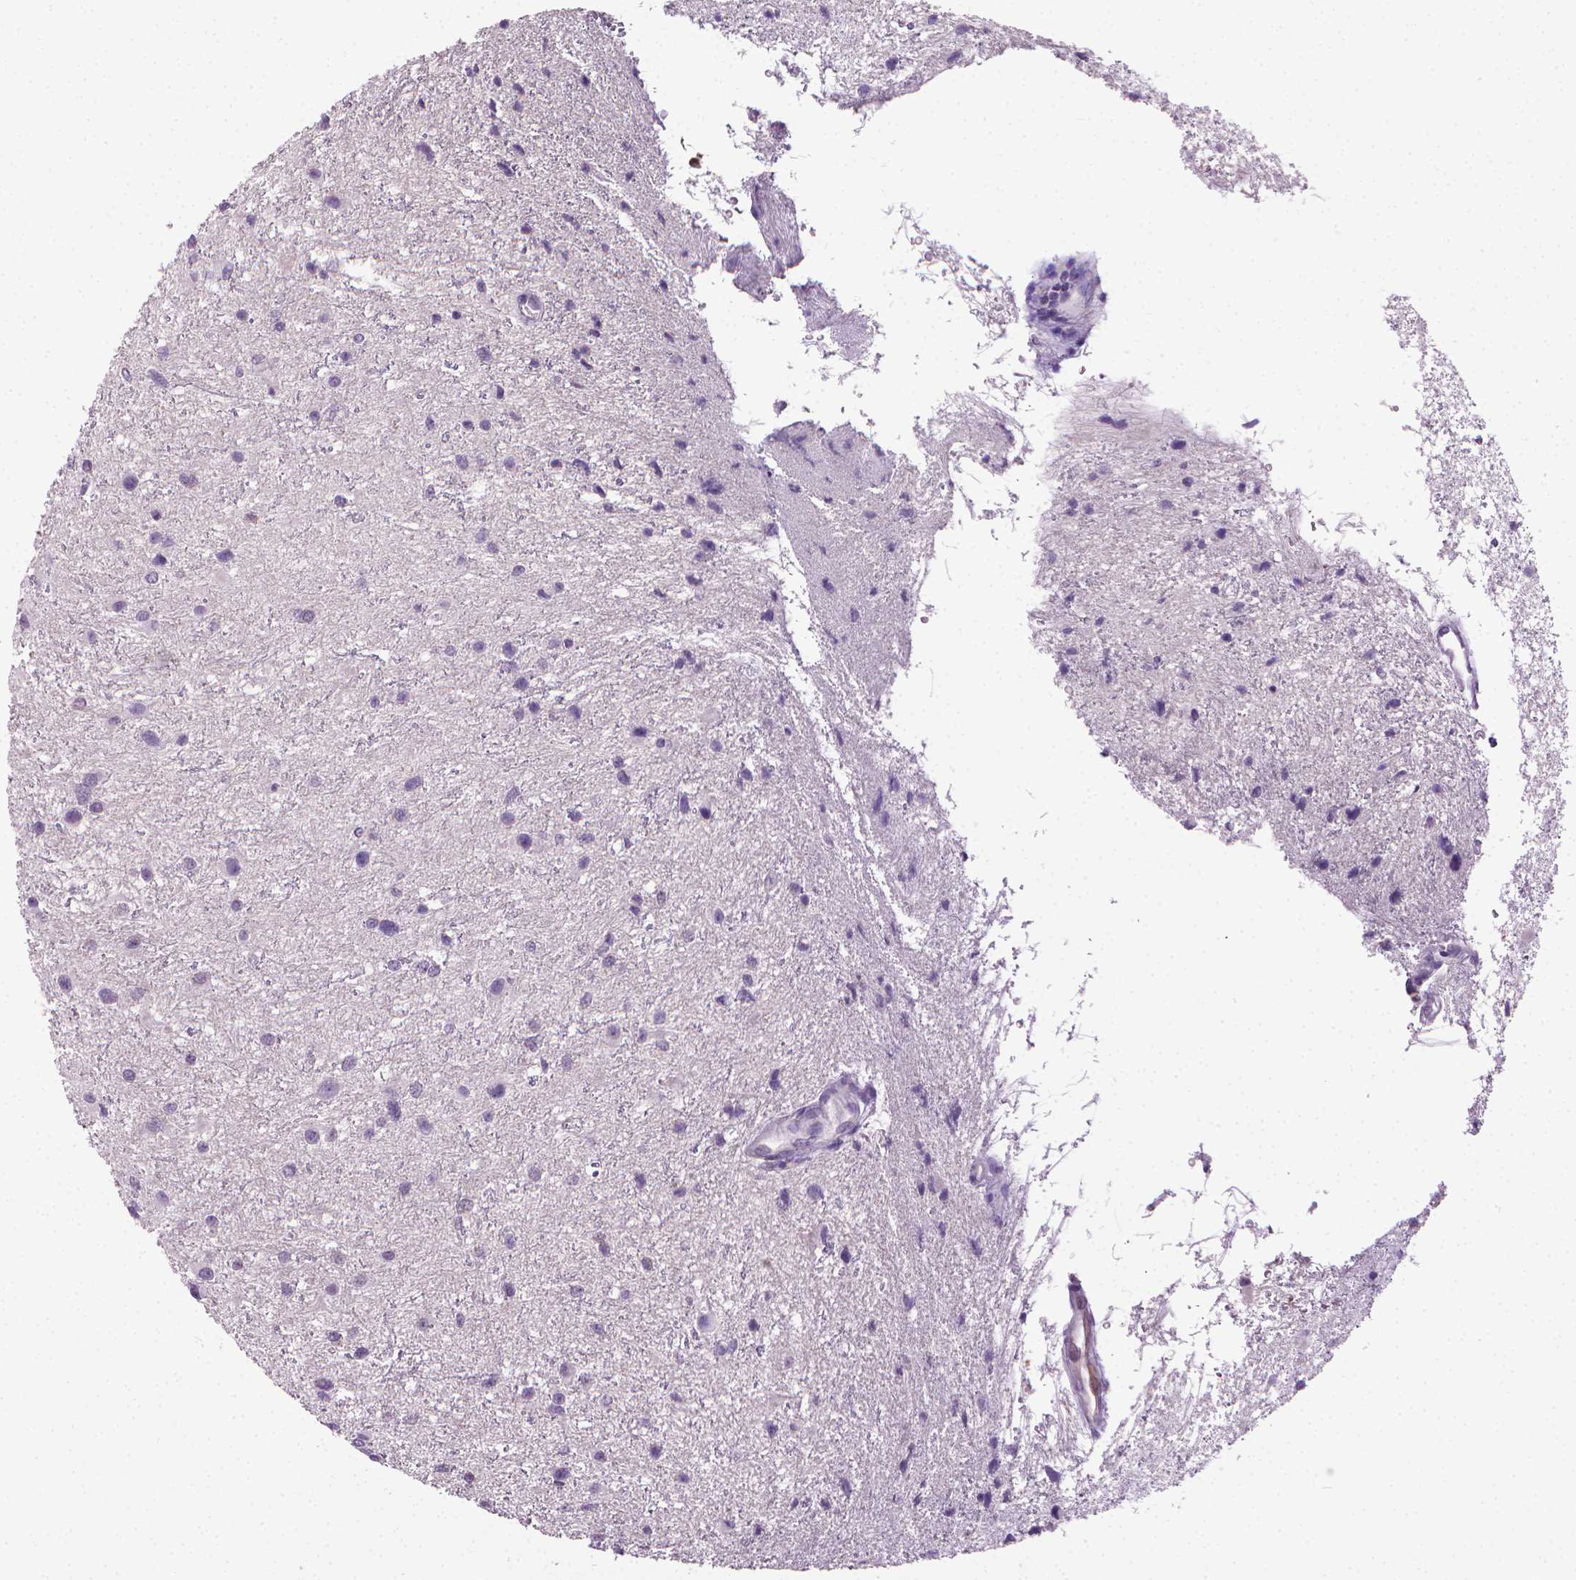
{"staining": {"intensity": "negative", "quantity": "none", "location": "none"}, "tissue": "glioma", "cell_type": "Tumor cells", "image_type": "cancer", "snomed": [{"axis": "morphology", "description": "Glioma, malignant, Low grade"}, {"axis": "topography", "description": "Brain"}], "caption": "This is an immunohistochemistry micrograph of glioma. There is no expression in tumor cells.", "gene": "CDKN2D", "patient": {"sex": "female", "age": 32}}